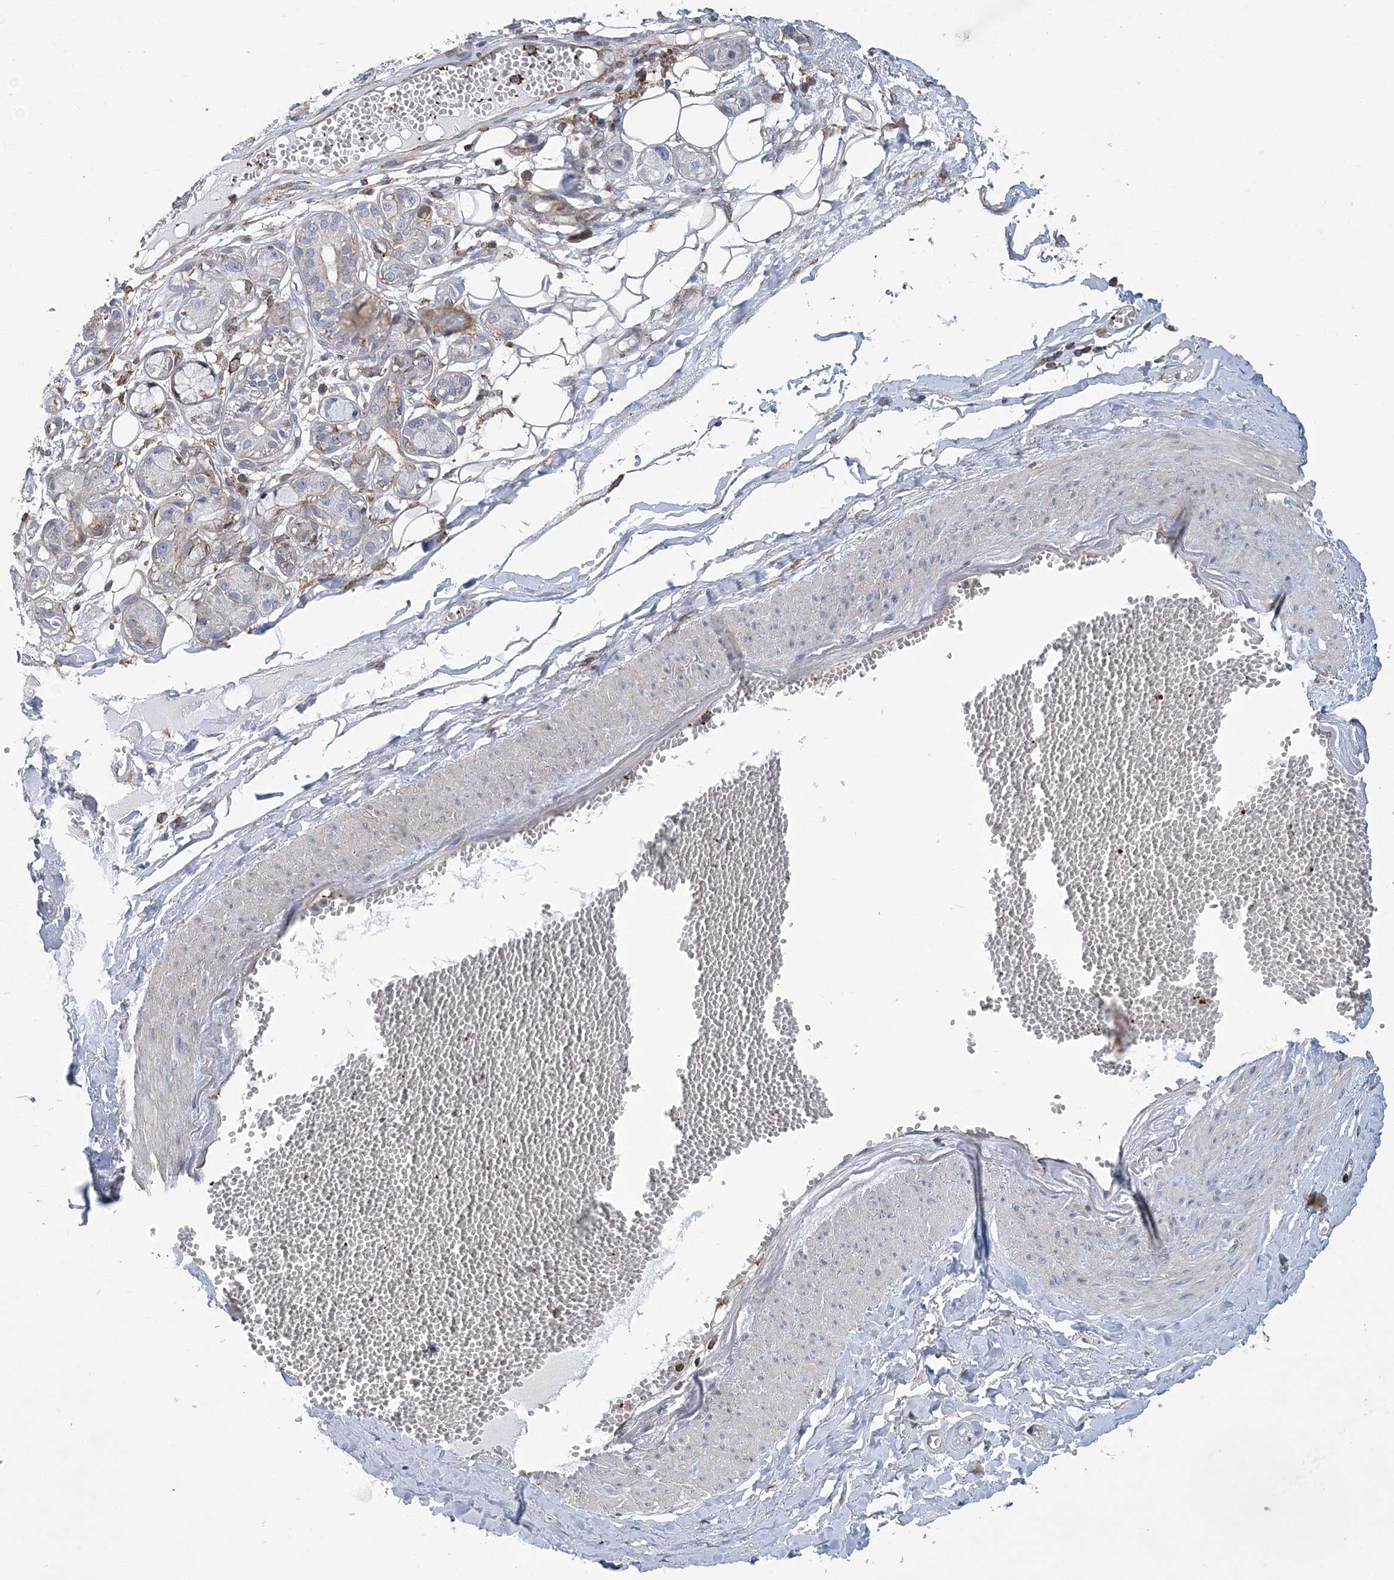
{"staining": {"intensity": "negative", "quantity": "none", "location": "none"}, "tissue": "adipose tissue", "cell_type": "Adipocytes", "image_type": "normal", "snomed": [{"axis": "morphology", "description": "Normal tissue, NOS"}, {"axis": "morphology", "description": "Inflammation, NOS"}, {"axis": "topography", "description": "Salivary gland"}, {"axis": "topography", "description": "Peripheral nerve tissue"}], "caption": "Adipose tissue stained for a protein using immunohistochemistry (IHC) shows no positivity adipocytes.", "gene": "ARAP2", "patient": {"sex": "female", "age": 75}}